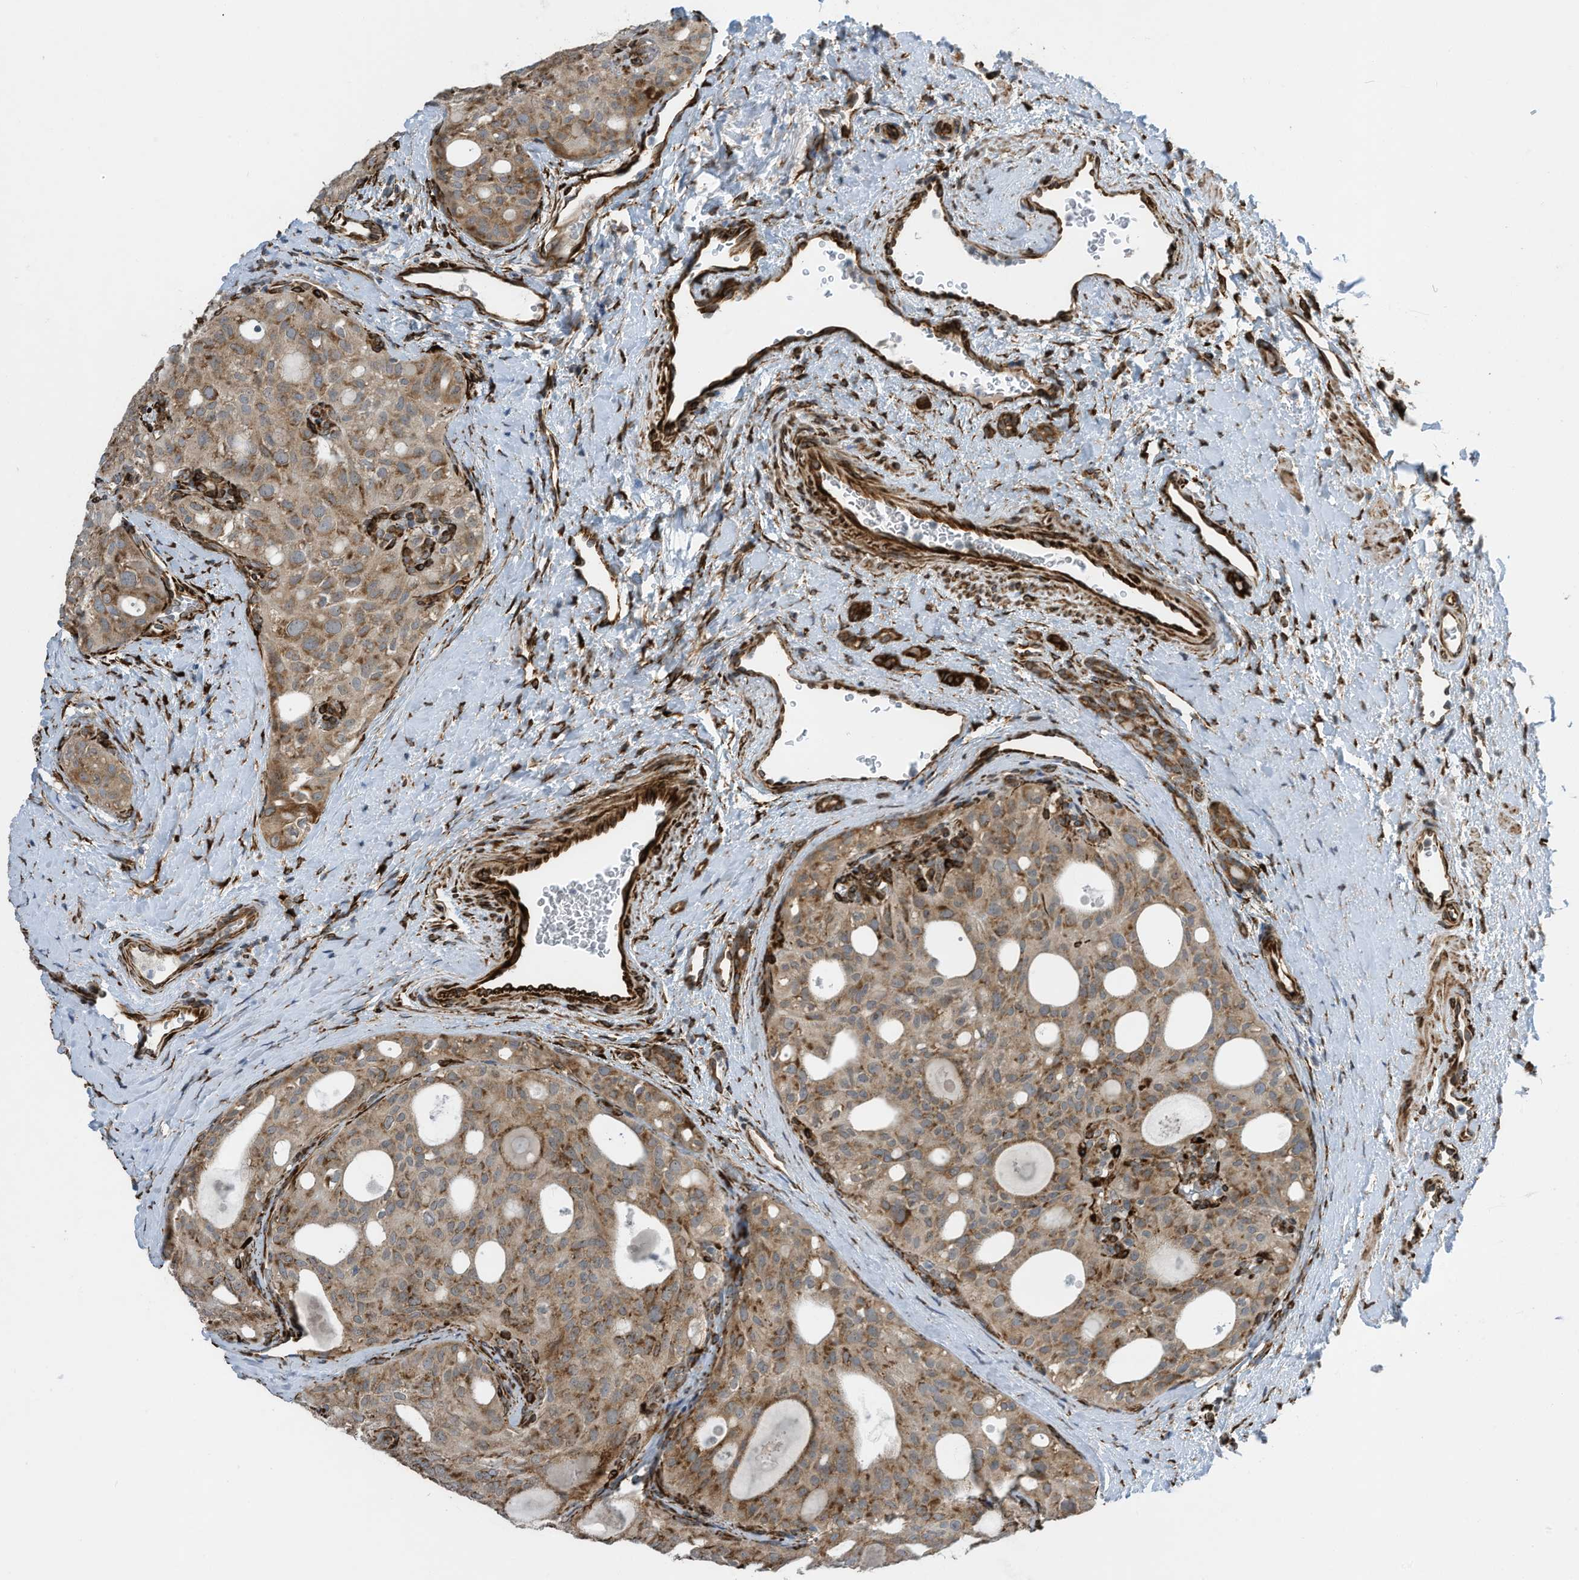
{"staining": {"intensity": "moderate", "quantity": ">75%", "location": "cytoplasmic/membranous"}, "tissue": "thyroid cancer", "cell_type": "Tumor cells", "image_type": "cancer", "snomed": [{"axis": "morphology", "description": "Follicular adenoma carcinoma, NOS"}, {"axis": "topography", "description": "Thyroid gland"}], "caption": "Brown immunohistochemical staining in thyroid cancer (follicular adenoma carcinoma) displays moderate cytoplasmic/membranous staining in about >75% of tumor cells. (DAB (3,3'-diaminobenzidine) IHC, brown staining for protein, blue staining for nuclei).", "gene": "ZBTB45", "patient": {"sex": "male", "age": 75}}